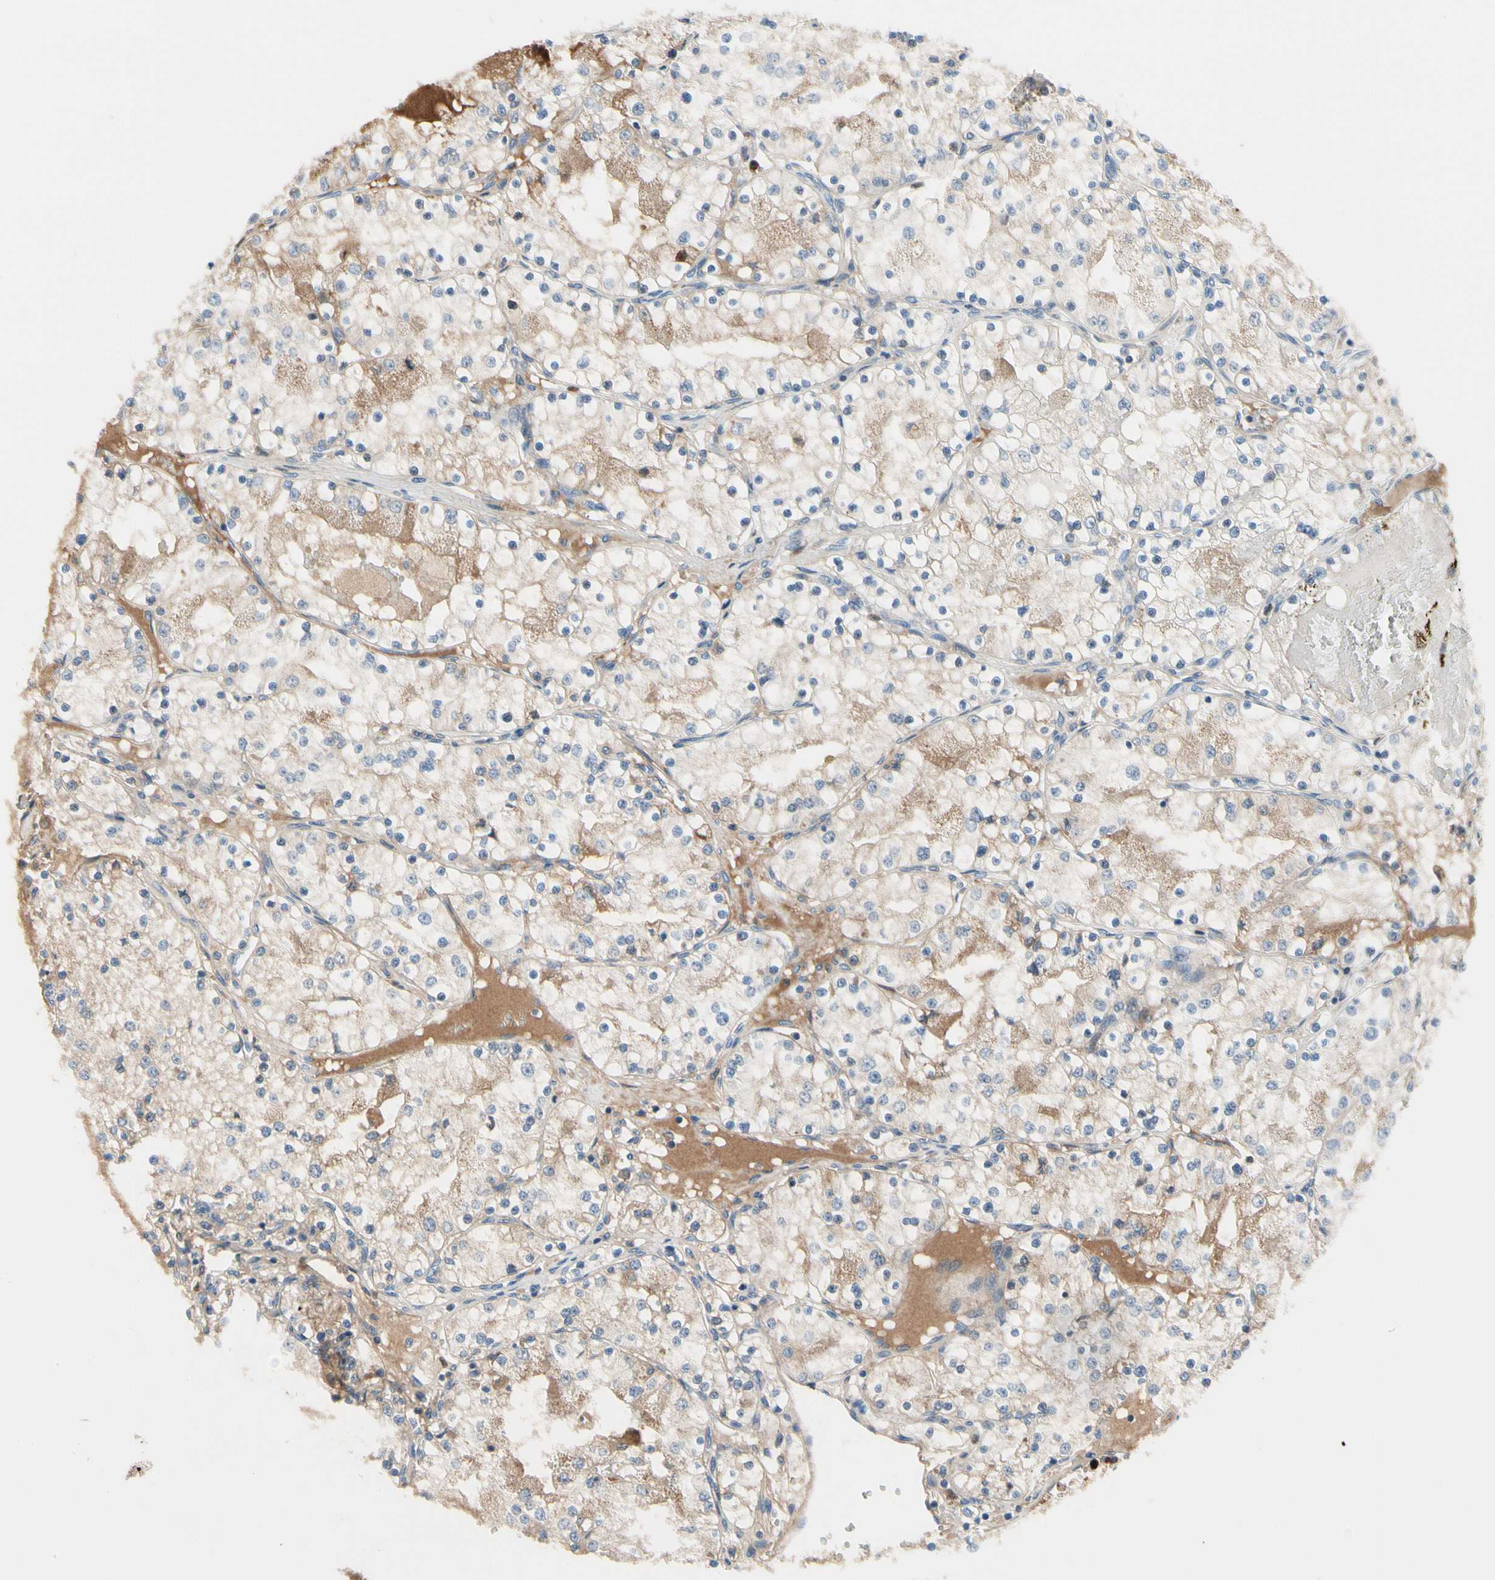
{"staining": {"intensity": "moderate", "quantity": "<25%", "location": "cytoplasmic/membranous"}, "tissue": "renal cancer", "cell_type": "Tumor cells", "image_type": "cancer", "snomed": [{"axis": "morphology", "description": "Adenocarcinoma, NOS"}, {"axis": "topography", "description": "Kidney"}], "caption": "A histopathology image of human renal cancer stained for a protein exhibits moderate cytoplasmic/membranous brown staining in tumor cells. The staining was performed using DAB, with brown indicating positive protein expression. Nuclei are stained blue with hematoxylin.", "gene": "HJURP", "patient": {"sex": "male", "age": 68}}